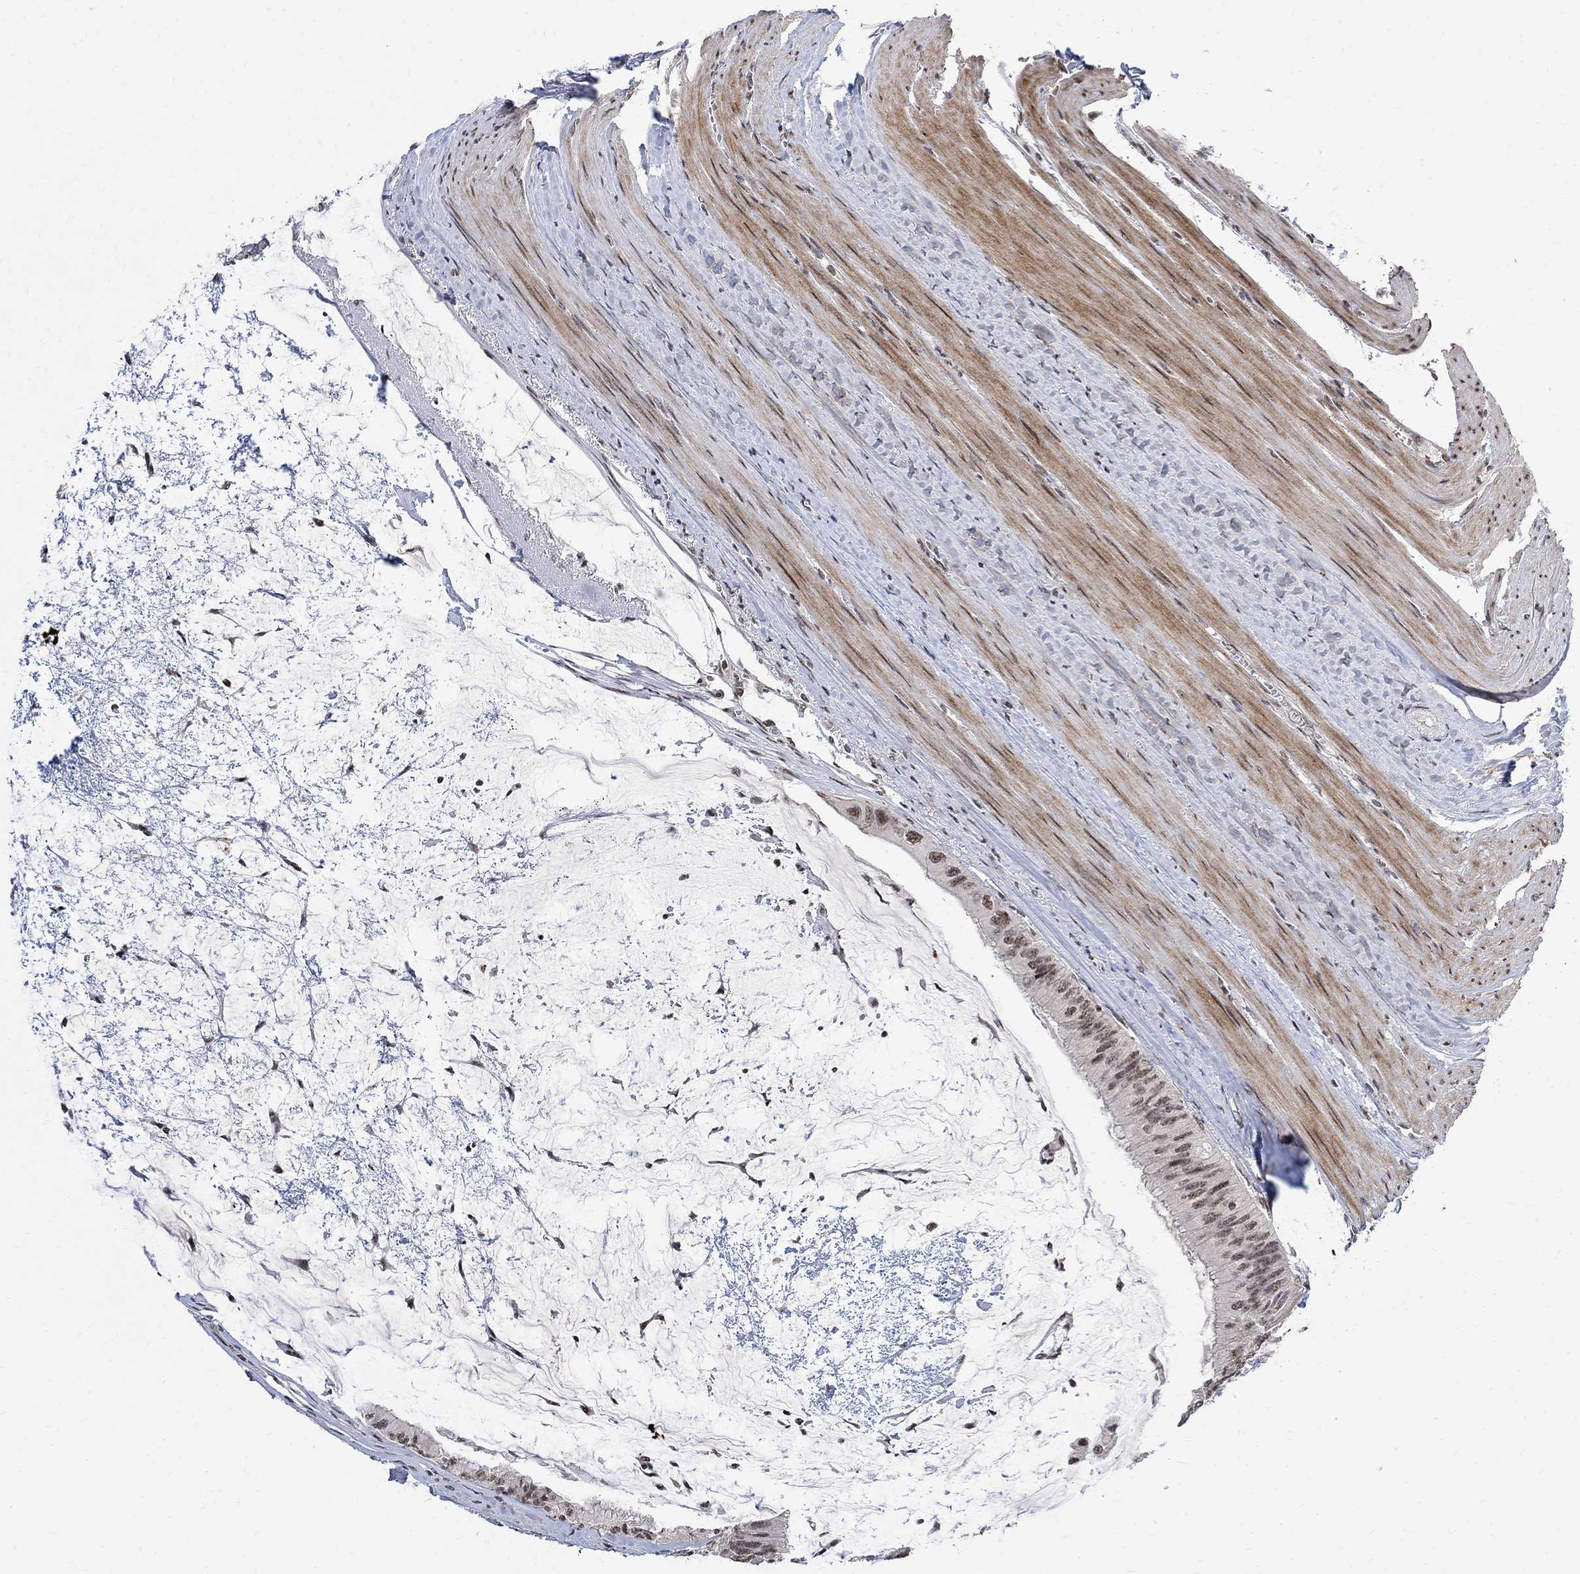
{"staining": {"intensity": "moderate", "quantity": "<25%", "location": "nuclear"}, "tissue": "colorectal cancer", "cell_type": "Tumor cells", "image_type": "cancer", "snomed": [{"axis": "morphology", "description": "Normal tissue, NOS"}, {"axis": "morphology", "description": "Adenocarcinoma, NOS"}, {"axis": "topography", "description": "Colon"}], "caption": "This is an image of IHC staining of adenocarcinoma (colorectal), which shows moderate positivity in the nuclear of tumor cells.", "gene": "E4F1", "patient": {"sex": "male", "age": 65}}